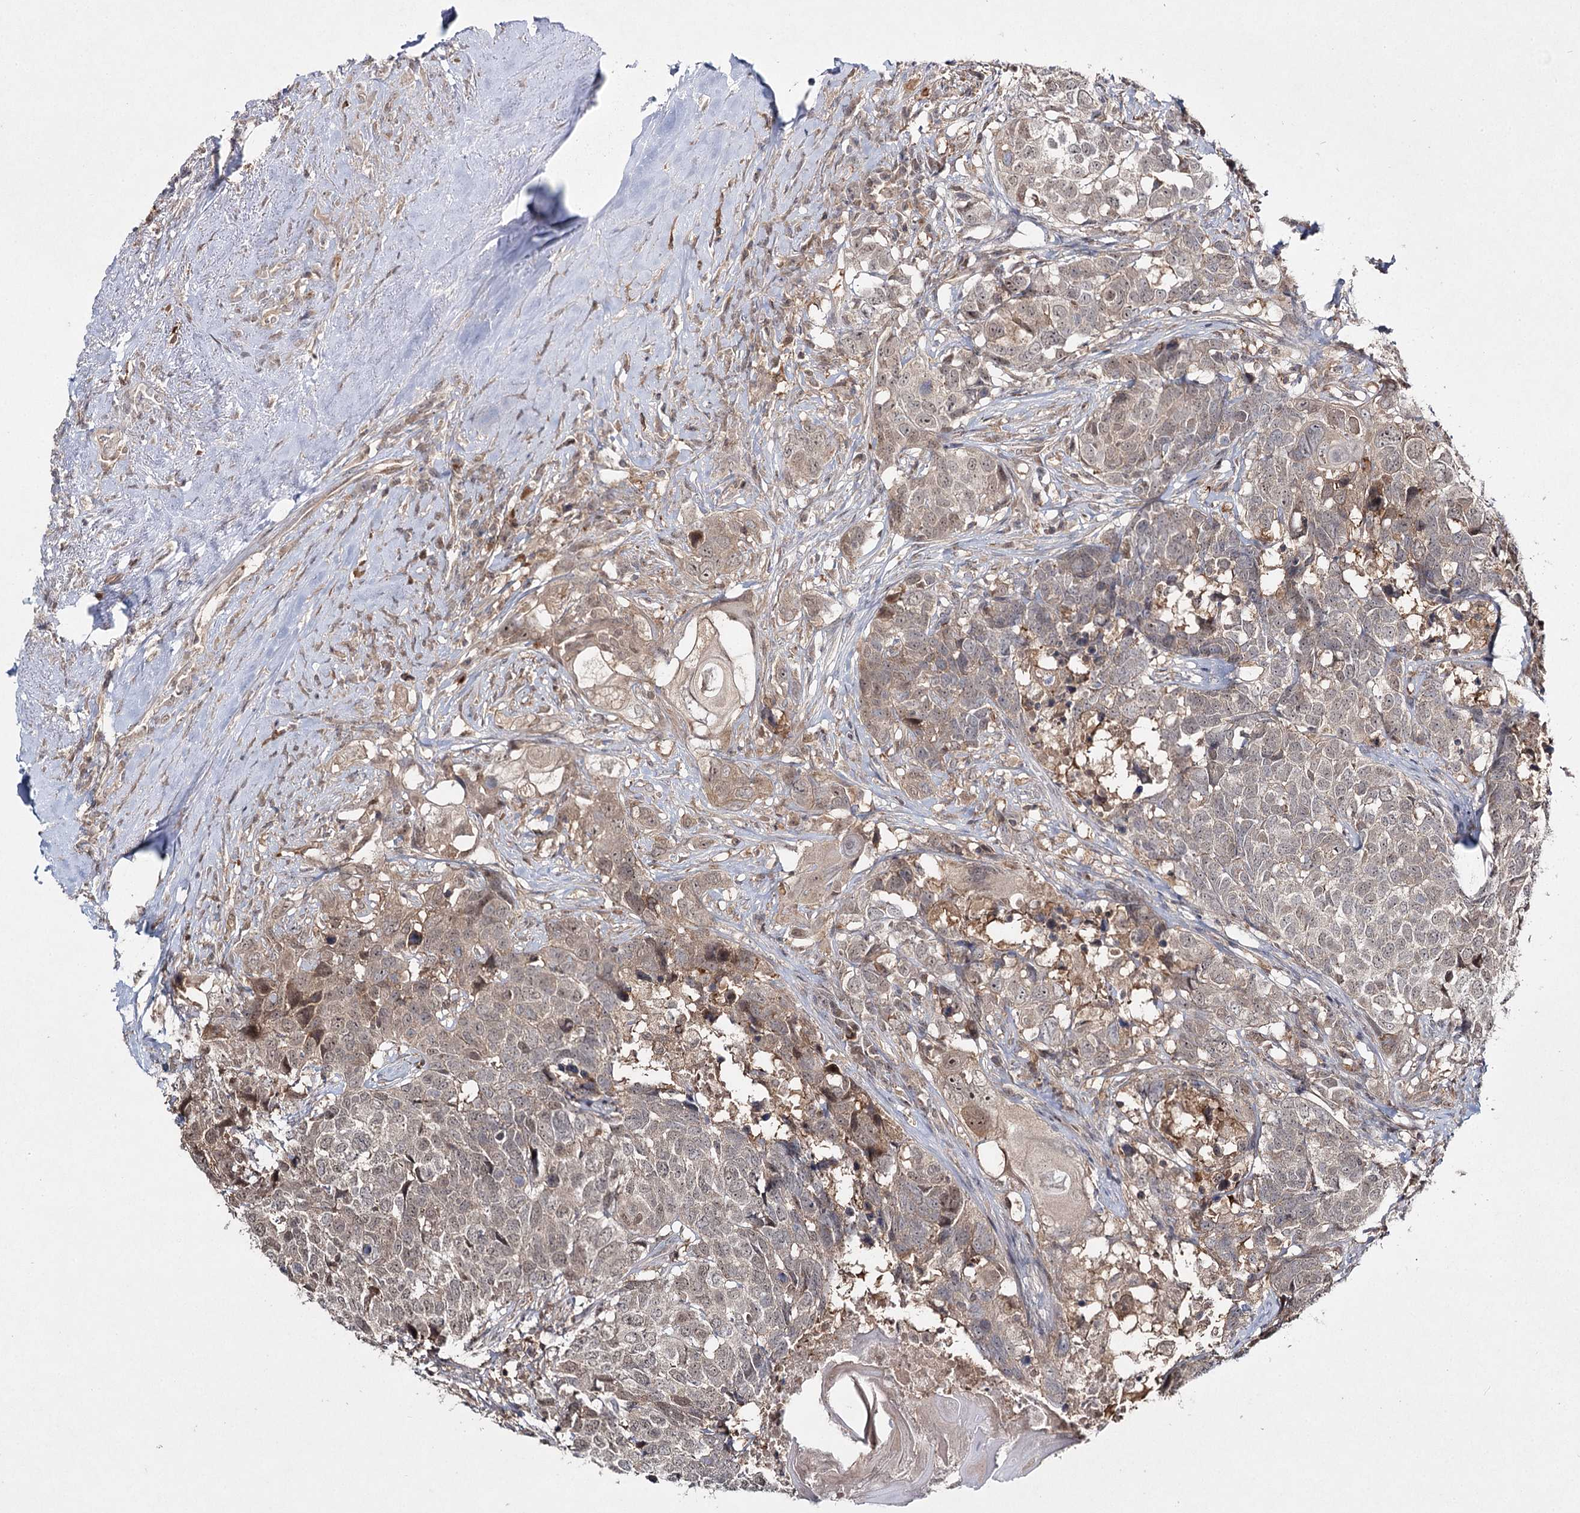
{"staining": {"intensity": "weak", "quantity": "25%-75%", "location": "cytoplasmic/membranous"}, "tissue": "head and neck cancer", "cell_type": "Tumor cells", "image_type": "cancer", "snomed": [{"axis": "morphology", "description": "Squamous cell carcinoma, NOS"}, {"axis": "topography", "description": "Head-Neck"}], "caption": "IHC micrograph of head and neck cancer (squamous cell carcinoma) stained for a protein (brown), which reveals low levels of weak cytoplasmic/membranous positivity in about 25%-75% of tumor cells.", "gene": "WDR44", "patient": {"sex": "male", "age": 66}}